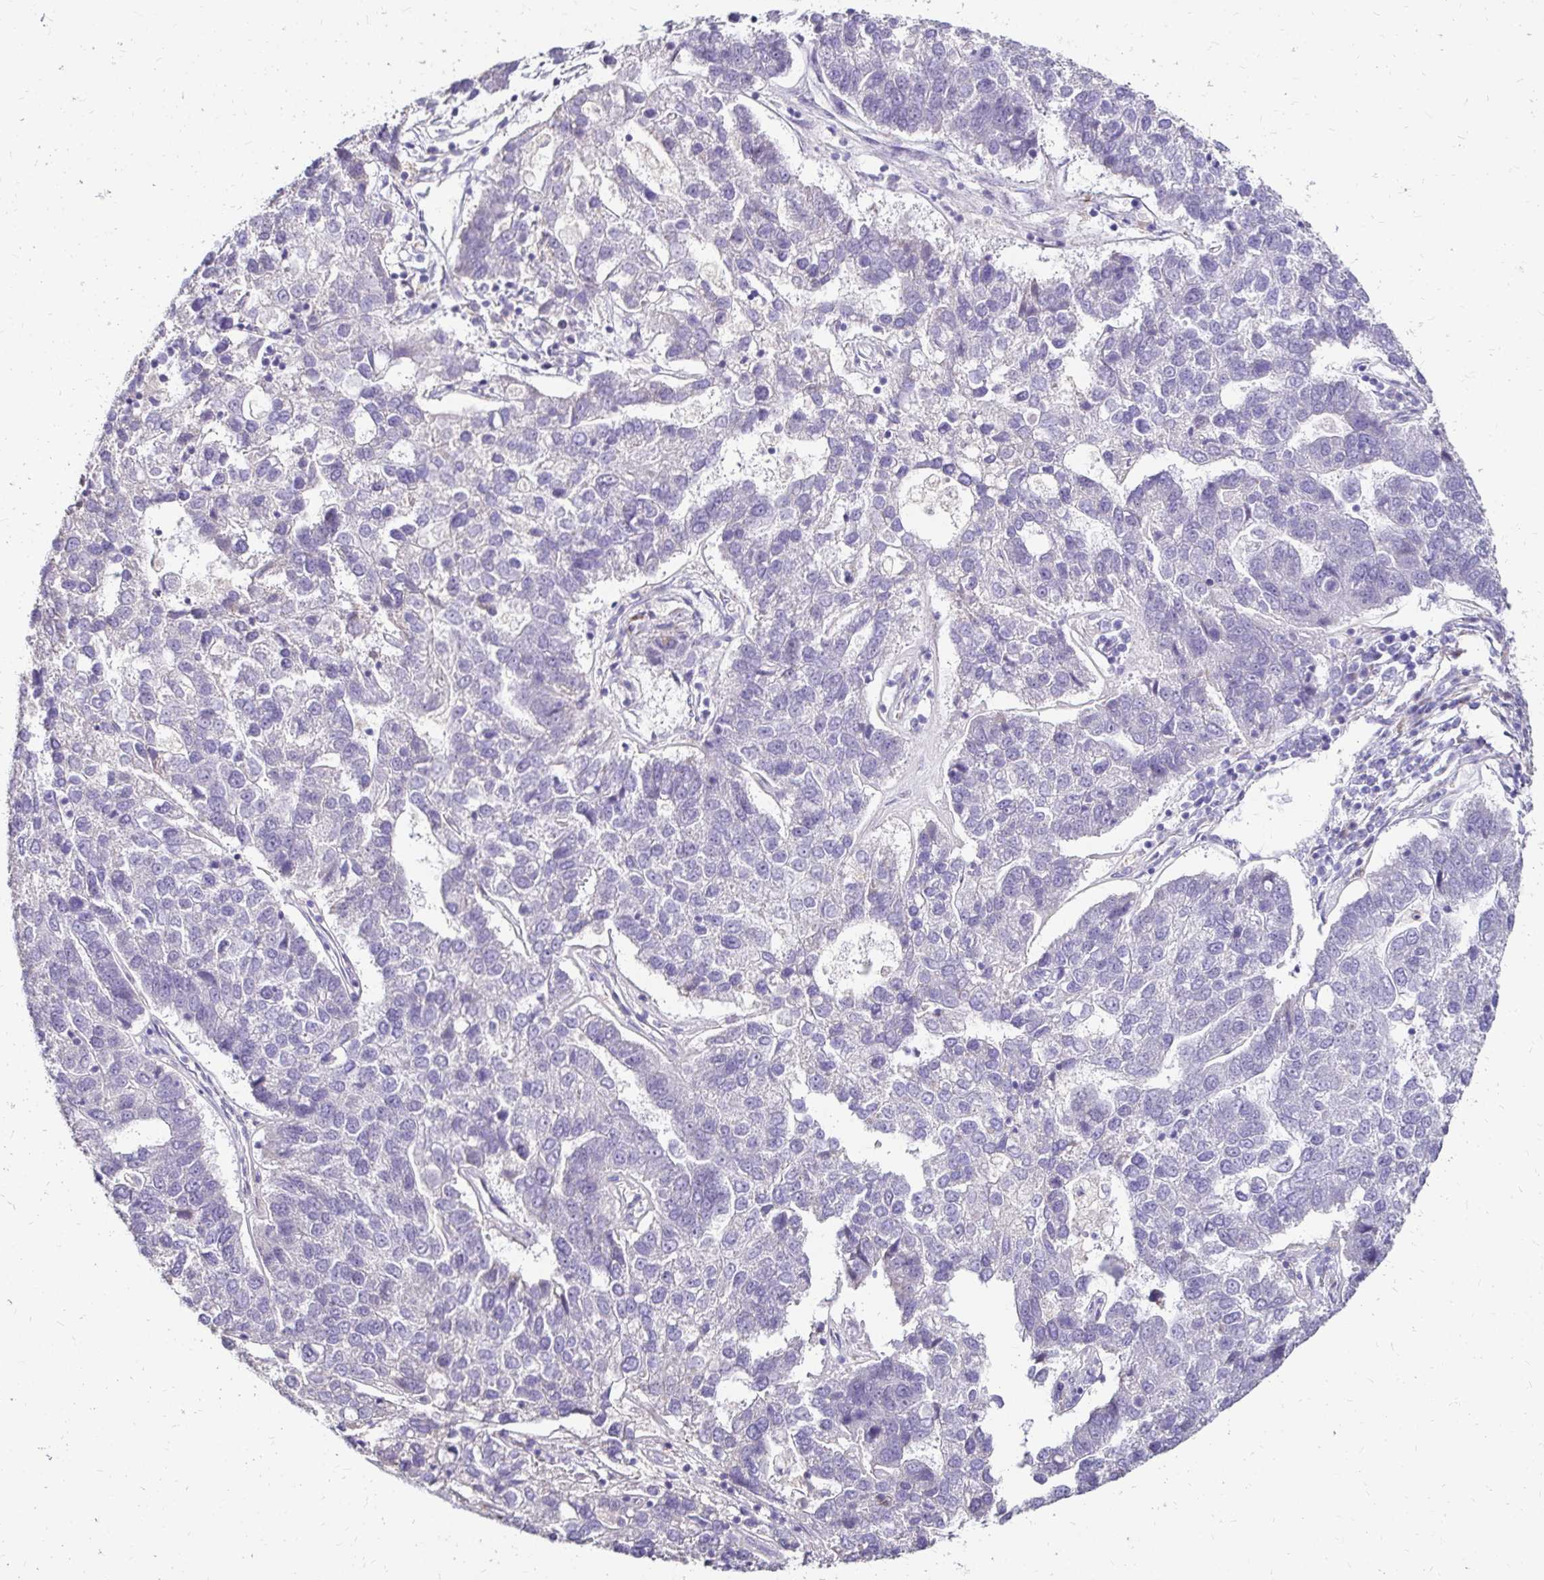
{"staining": {"intensity": "negative", "quantity": "none", "location": "none"}, "tissue": "pancreatic cancer", "cell_type": "Tumor cells", "image_type": "cancer", "snomed": [{"axis": "morphology", "description": "Adenocarcinoma, NOS"}, {"axis": "topography", "description": "Pancreas"}], "caption": "Immunohistochemistry of human adenocarcinoma (pancreatic) demonstrates no positivity in tumor cells.", "gene": "PRIMA1", "patient": {"sex": "female", "age": 61}}